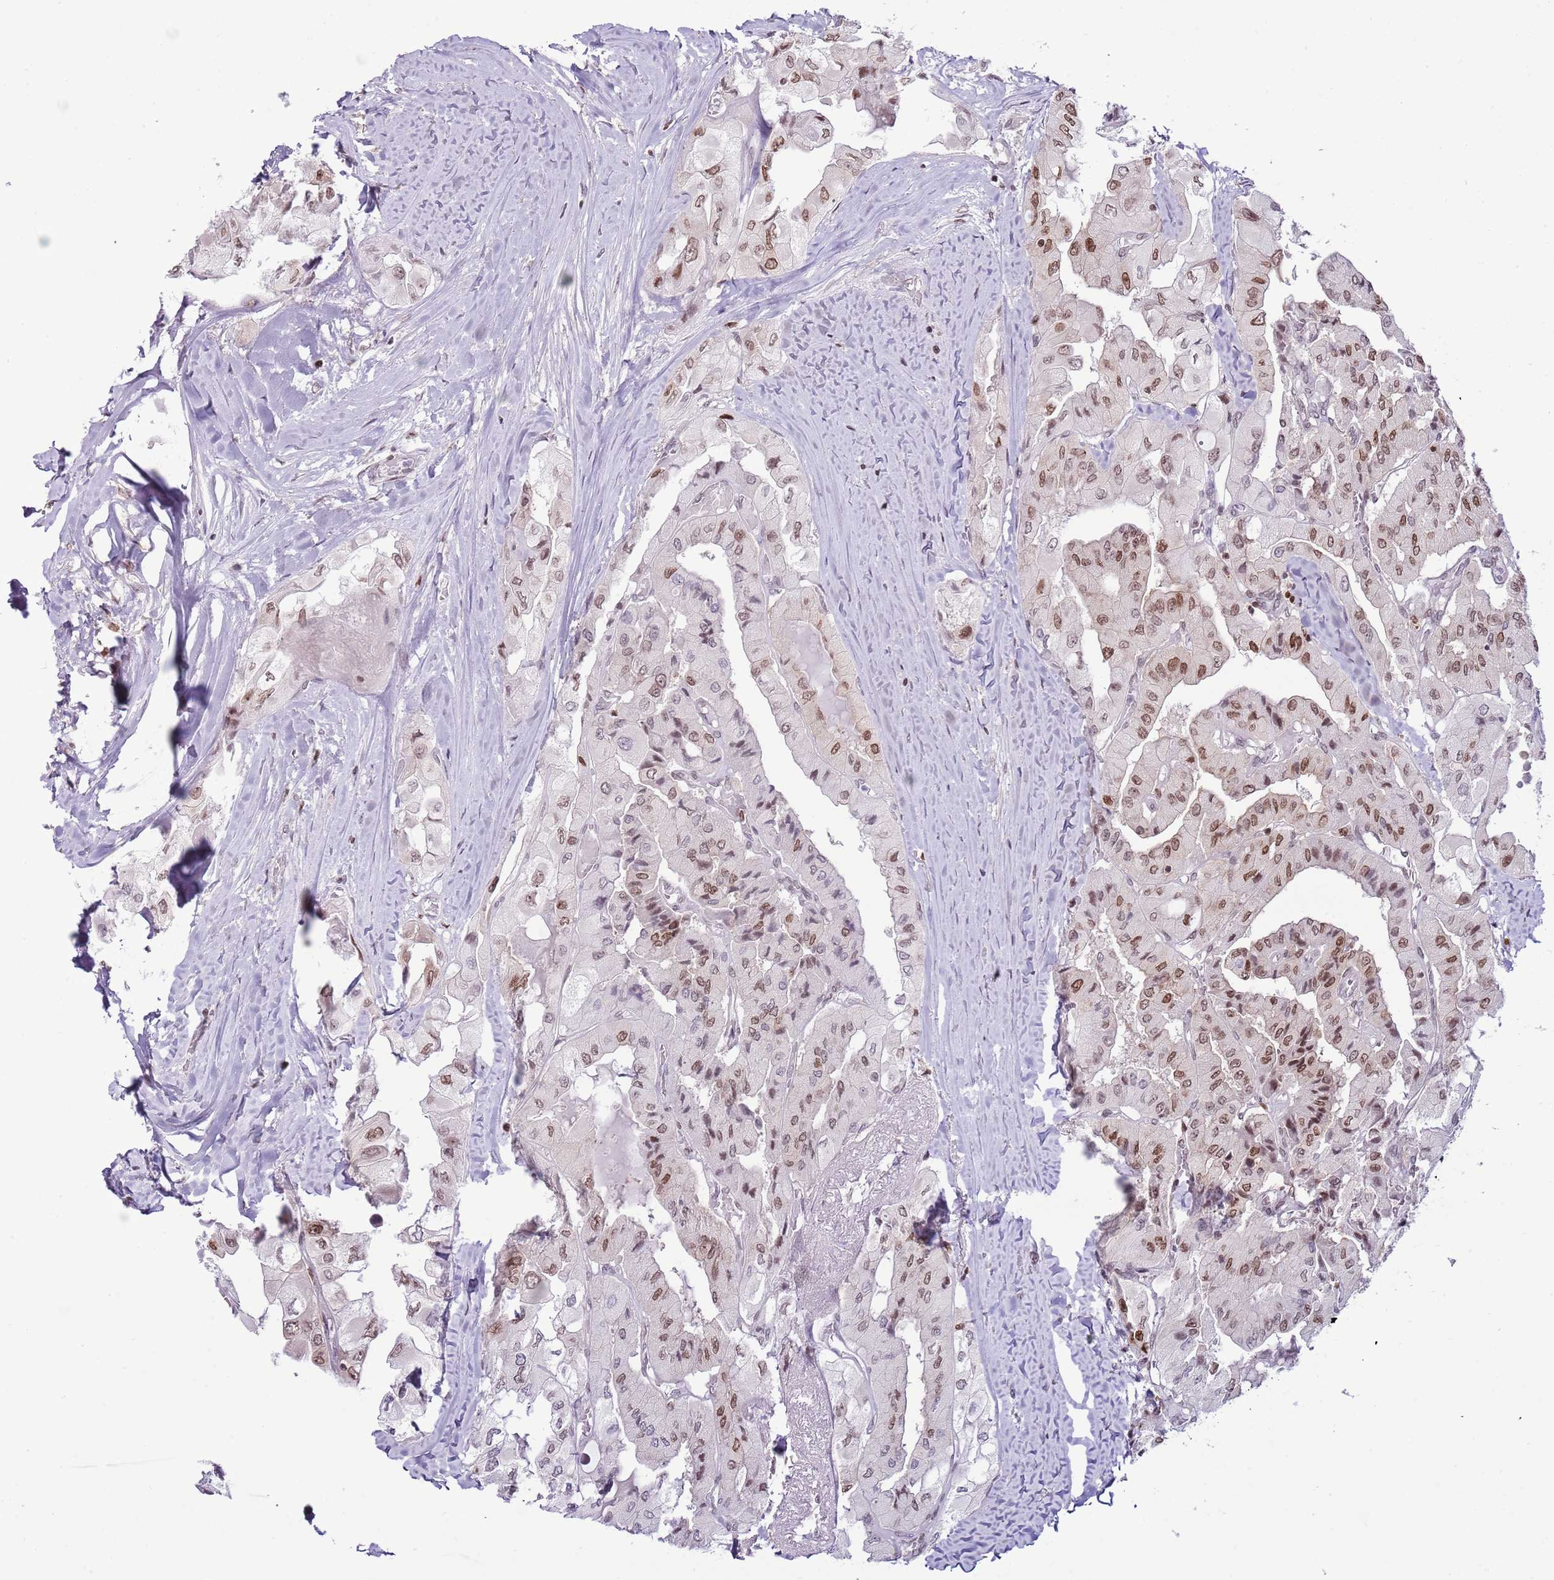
{"staining": {"intensity": "moderate", "quantity": "25%-75%", "location": "nuclear"}, "tissue": "thyroid cancer", "cell_type": "Tumor cells", "image_type": "cancer", "snomed": [{"axis": "morphology", "description": "Normal tissue, NOS"}, {"axis": "morphology", "description": "Papillary adenocarcinoma, NOS"}, {"axis": "topography", "description": "Thyroid gland"}], "caption": "Papillary adenocarcinoma (thyroid) tissue shows moderate nuclear positivity in approximately 25%-75% of tumor cells, visualized by immunohistochemistry.", "gene": "SELENOH", "patient": {"sex": "female", "age": 59}}